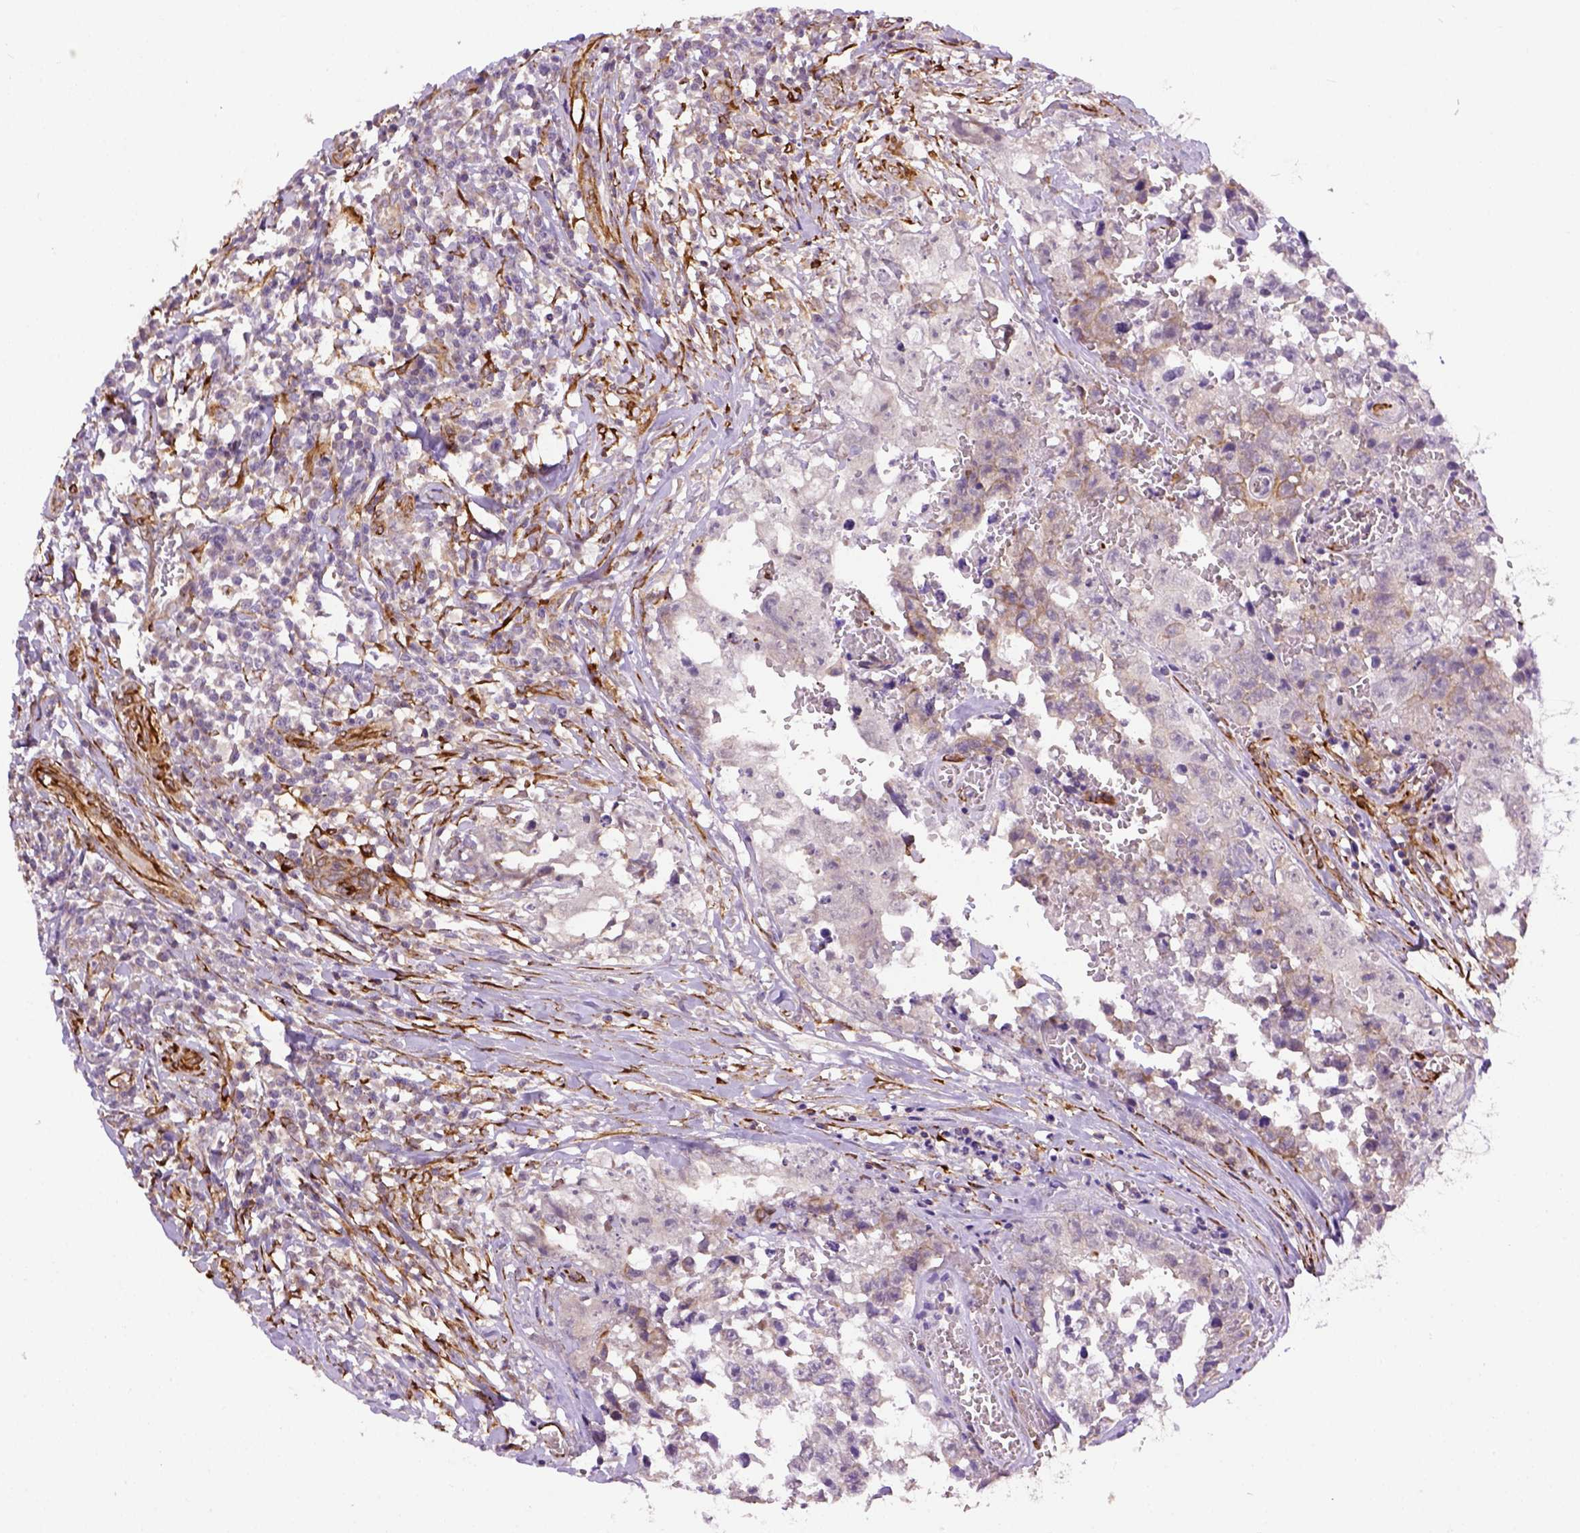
{"staining": {"intensity": "negative", "quantity": "none", "location": "none"}, "tissue": "testis cancer", "cell_type": "Tumor cells", "image_type": "cancer", "snomed": [{"axis": "morphology", "description": "Carcinoma, Embryonal, NOS"}, {"axis": "topography", "description": "Testis"}], "caption": "A high-resolution photomicrograph shows immunohistochemistry staining of testis cancer (embryonal carcinoma), which displays no significant staining in tumor cells.", "gene": "KAZN", "patient": {"sex": "male", "age": 36}}